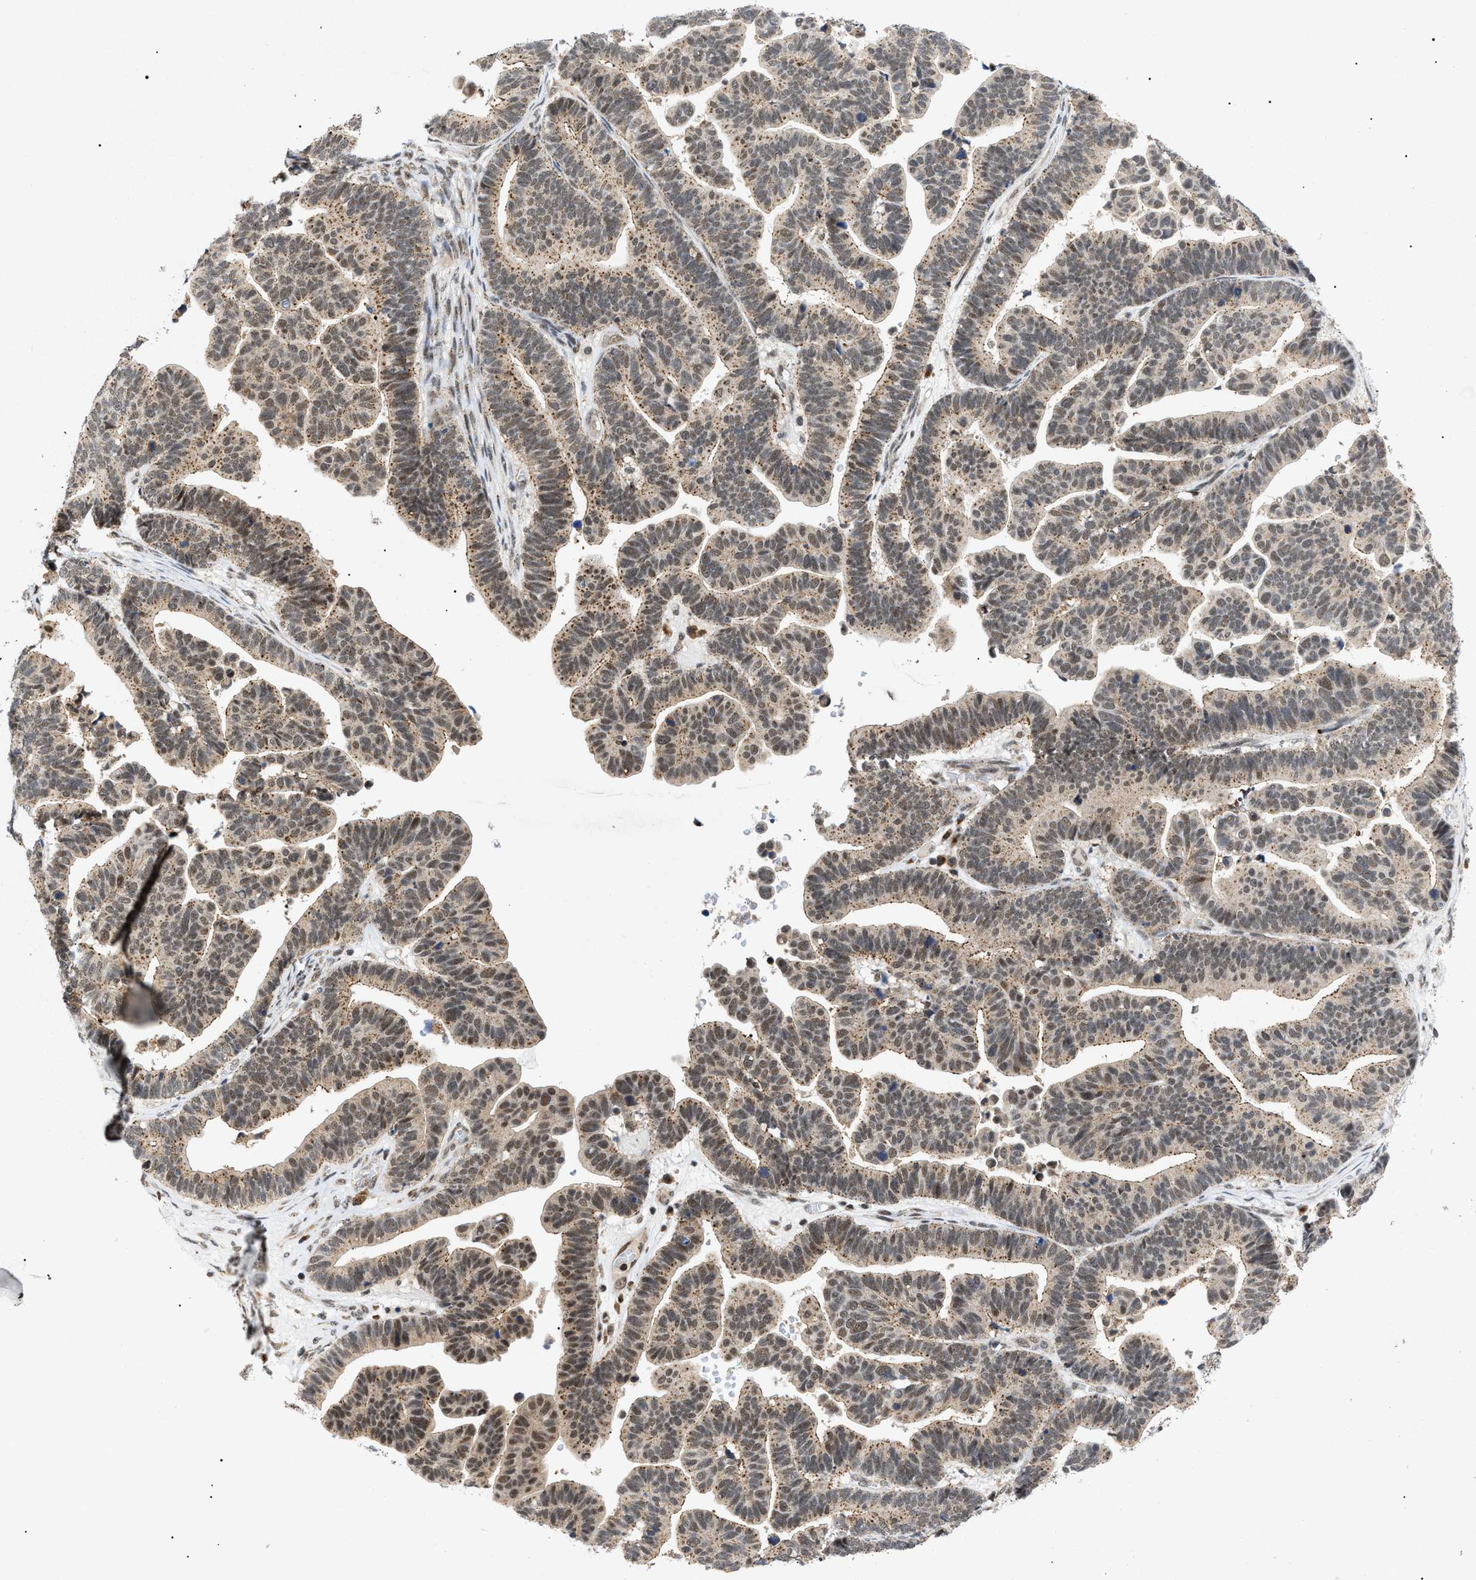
{"staining": {"intensity": "weak", "quantity": ">75%", "location": "cytoplasmic/membranous"}, "tissue": "ovarian cancer", "cell_type": "Tumor cells", "image_type": "cancer", "snomed": [{"axis": "morphology", "description": "Cystadenocarcinoma, serous, NOS"}, {"axis": "topography", "description": "Ovary"}], "caption": "Immunohistochemistry (IHC) histopathology image of human ovarian cancer stained for a protein (brown), which demonstrates low levels of weak cytoplasmic/membranous staining in approximately >75% of tumor cells.", "gene": "ZBTB11", "patient": {"sex": "female", "age": 56}}